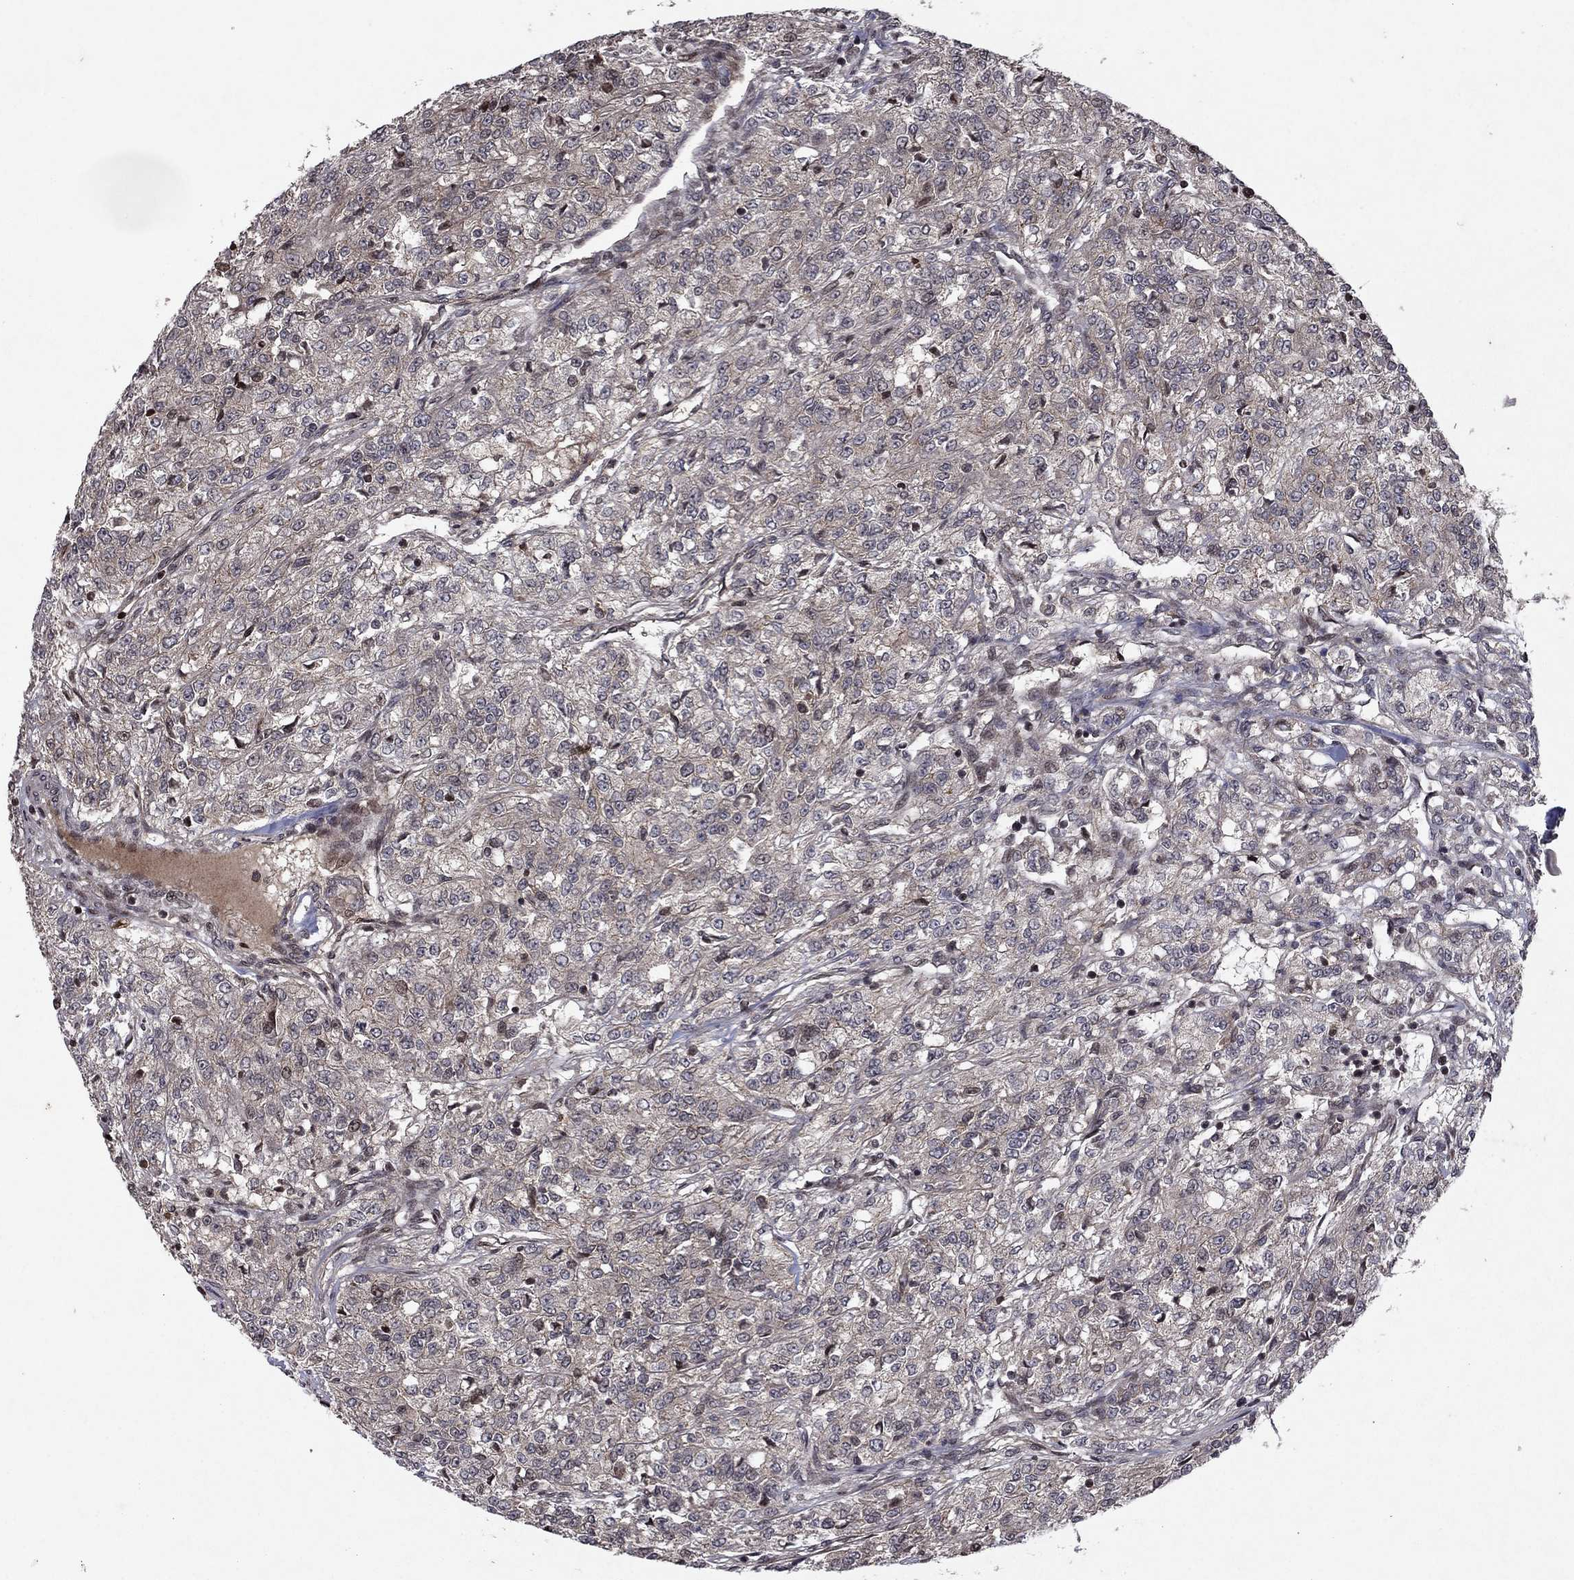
{"staining": {"intensity": "negative", "quantity": "none", "location": "none"}, "tissue": "renal cancer", "cell_type": "Tumor cells", "image_type": "cancer", "snomed": [{"axis": "morphology", "description": "Adenocarcinoma, NOS"}, {"axis": "topography", "description": "Kidney"}], "caption": "High power microscopy histopathology image of an immunohistochemistry micrograph of adenocarcinoma (renal), revealing no significant expression in tumor cells.", "gene": "SORBS1", "patient": {"sex": "female", "age": 63}}